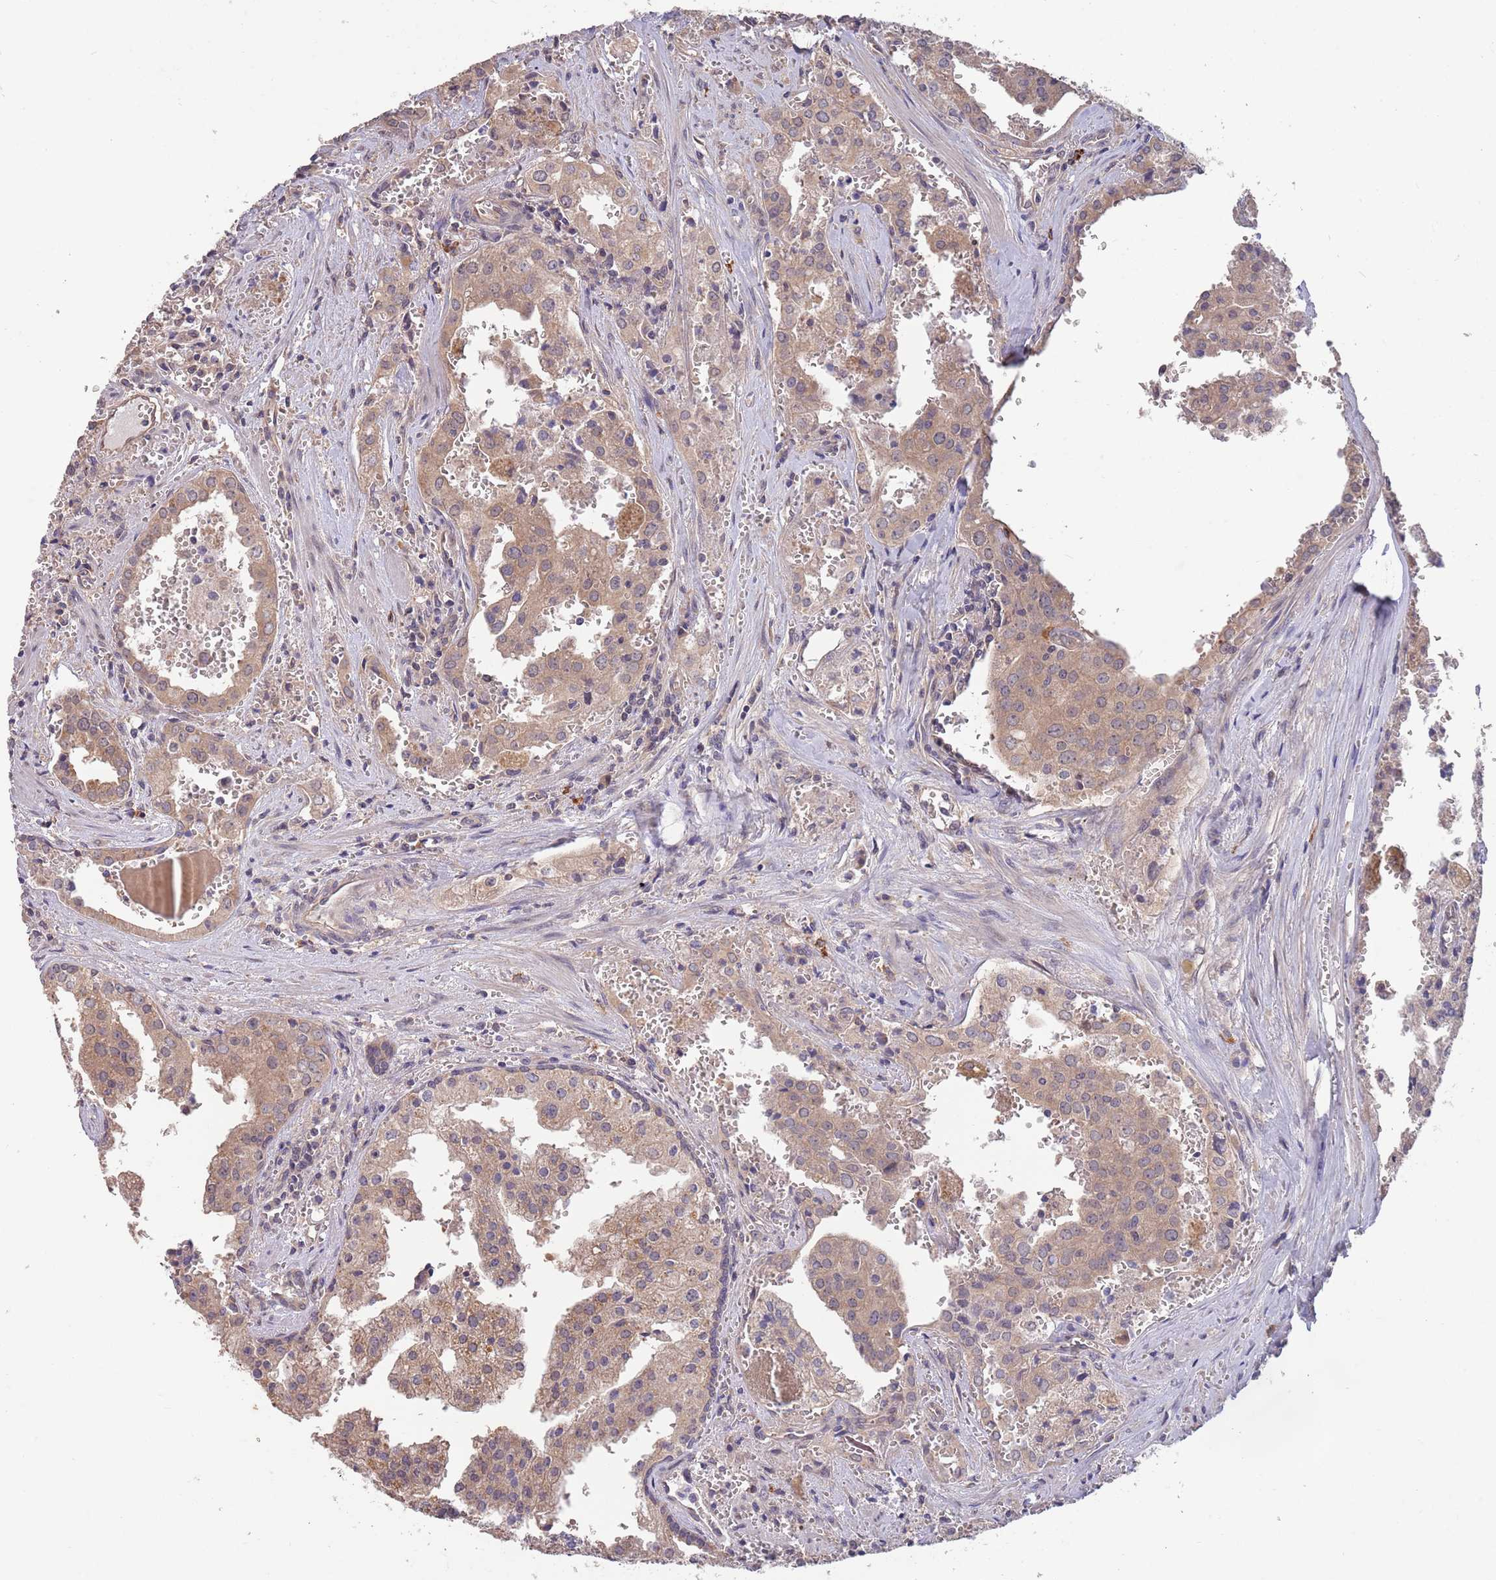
{"staining": {"intensity": "moderate", "quantity": ">75%", "location": "cytoplasmic/membranous"}, "tissue": "prostate cancer", "cell_type": "Tumor cells", "image_type": "cancer", "snomed": [{"axis": "morphology", "description": "Adenocarcinoma, High grade"}, {"axis": "topography", "description": "Prostate"}], "caption": "Approximately >75% of tumor cells in prostate cancer (high-grade adenocarcinoma) display moderate cytoplasmic/membranous protein positivity as visualized by brown immunohistochemical staining.", "gene": "MARVELD2", "patient": {"sex": "male", "age": 68}}